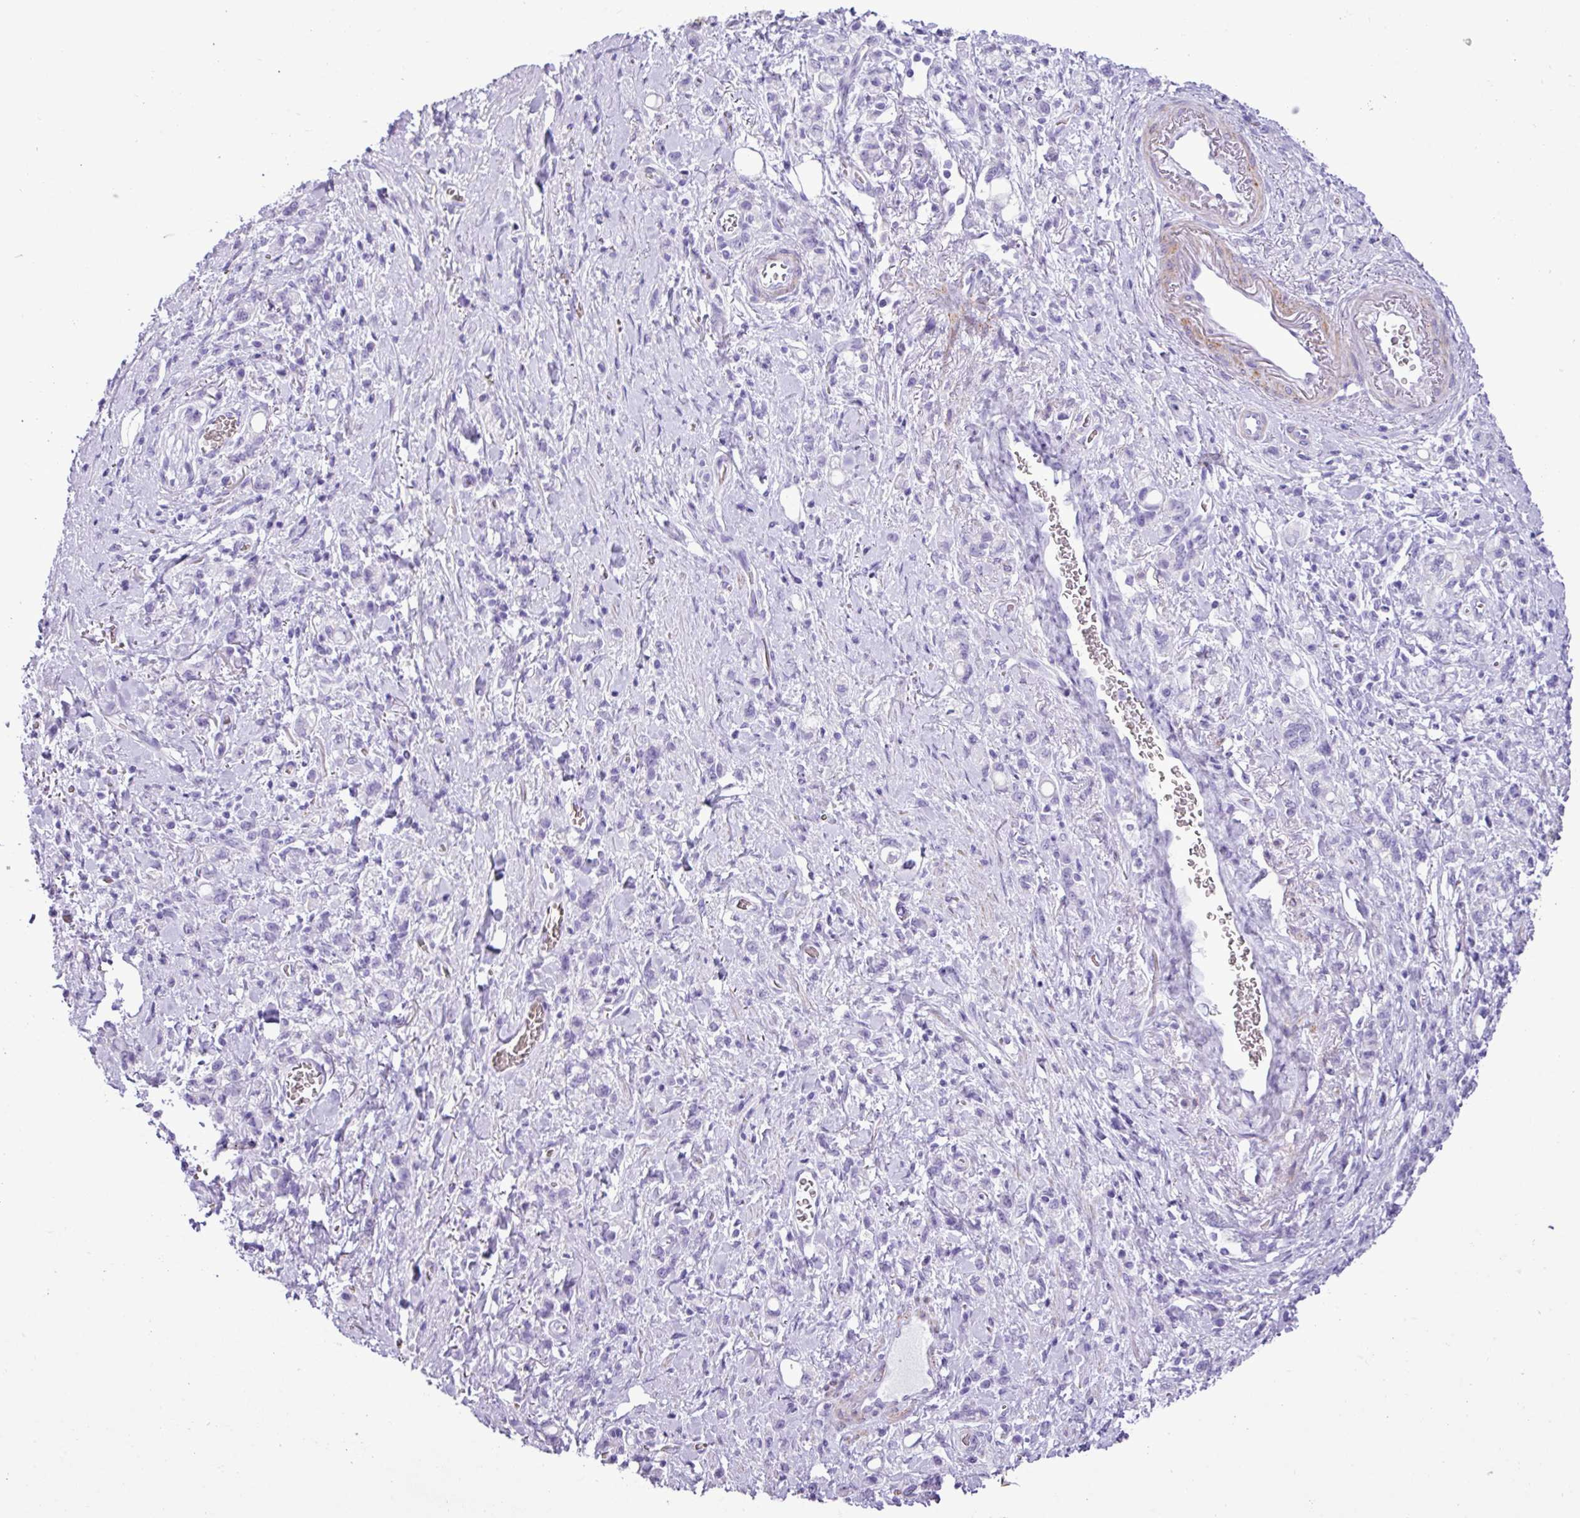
{"staining": {"intensity": "negative", "quantity": "none", "location": "none"}, "tissue": "stomach cancer", "cell_type": "Tumor cells", "image_type": "cancer", "snomed": [{"axis": "morphology", "description": "Adenocarcinoma, NOS"}, {"axis": "topography", "description": "Stomach"}], "caption": "The immunohistochemistry (IHC) photomicrograph has no significant positivity in tumor cells of adenocarcinoma (stomach) tissue.", "gene": "ZSCAN5A", "patient": {"sex": "male", "age": 77}}